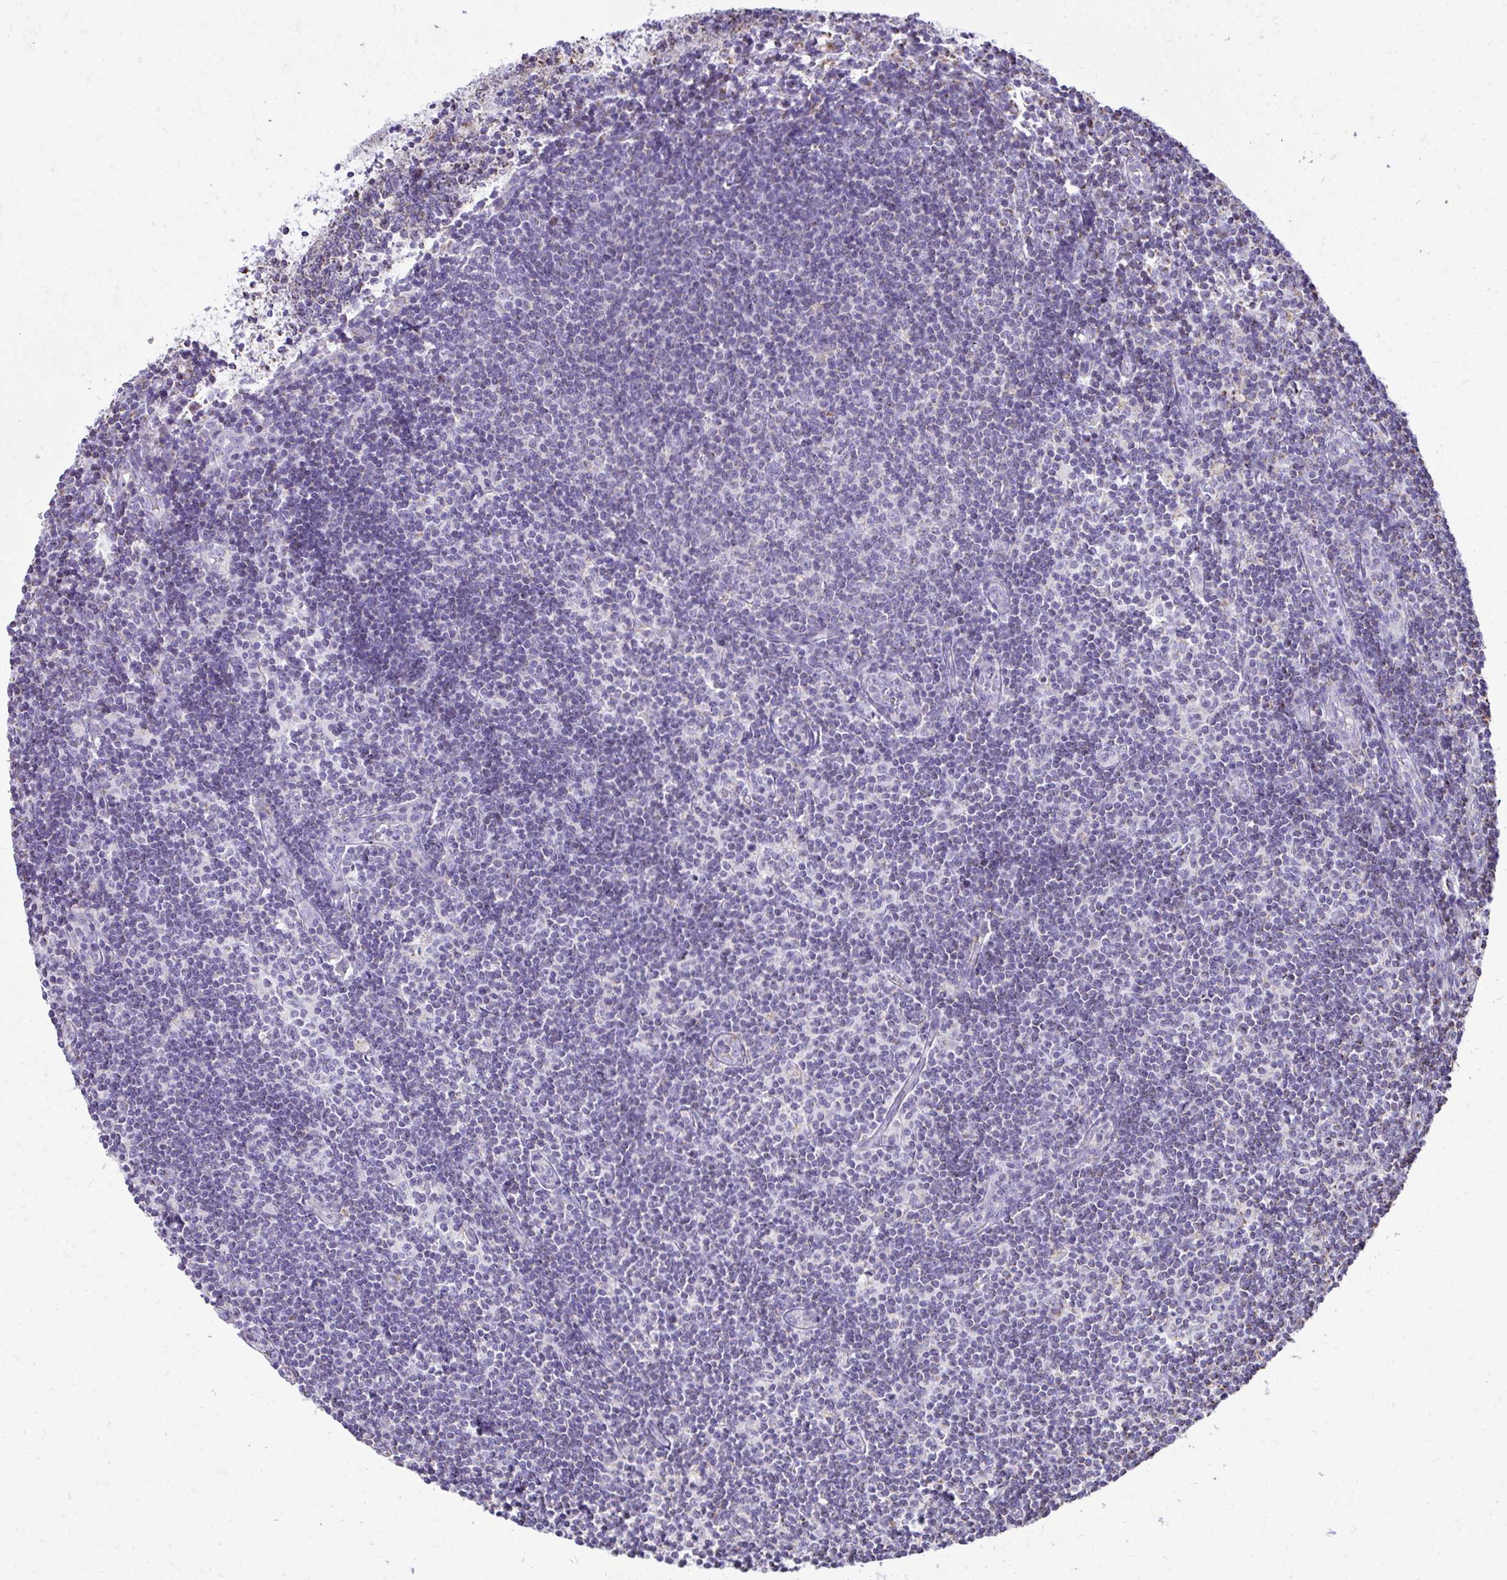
{"staining": {"intensity": "negative", "quantity": "none", "location": "none"}, "tissue": "lymph node", "cell_type": "Non-germinal center cells", "image_type": "normal", "snomed": [{"axis": "morphology", "description": "Normal tissue, NOS"}, {"axis": "topography", "description": "Lymph node"}], "caption": "The IHC histopathology image has no significant expression in non-germinal center cells of lymph node.", "gene": "MPZL2", "patient": {"sex": "female", "age": 31}}